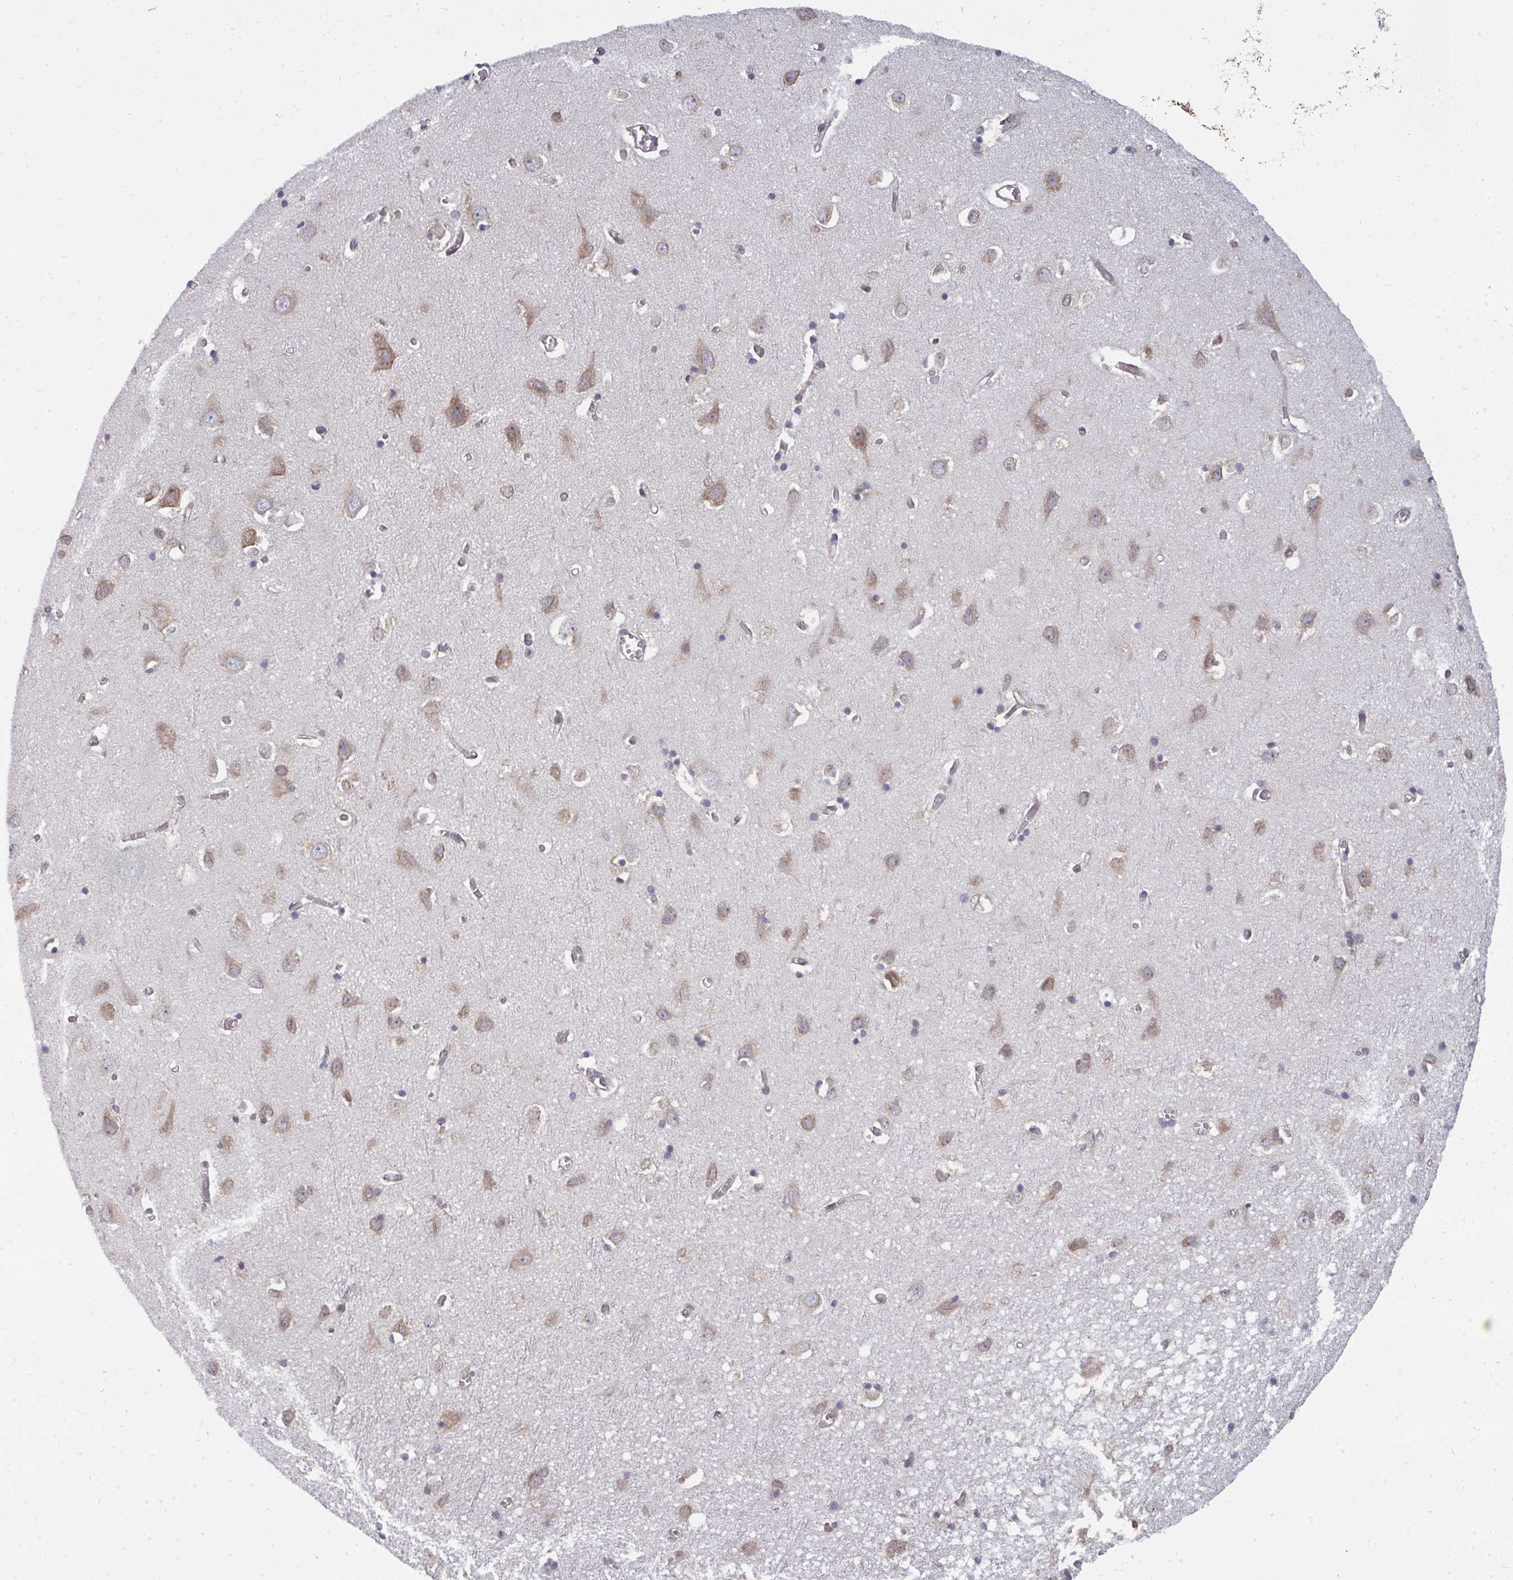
{"staining": {"intensity": "weak", "quantity": "<25%", "location": "cytoplasmic/membranous"}, "tissue": "cerebral cortex", "cell_type": "Endothelial cells", "image_type": "normal", "snomed": [{"axis": "morphology", "description": "Normal tissue, NOS"}, {"axis": "topography", "description": "Cerebral cortex"}], "caption": "A high-resolution image shows IHC staining of normal cerebral cortex, which exhibits no significant expression in endothelial cells.", "gene": "LYSMD4", "patient": {"sex": "male", "age": 70}}